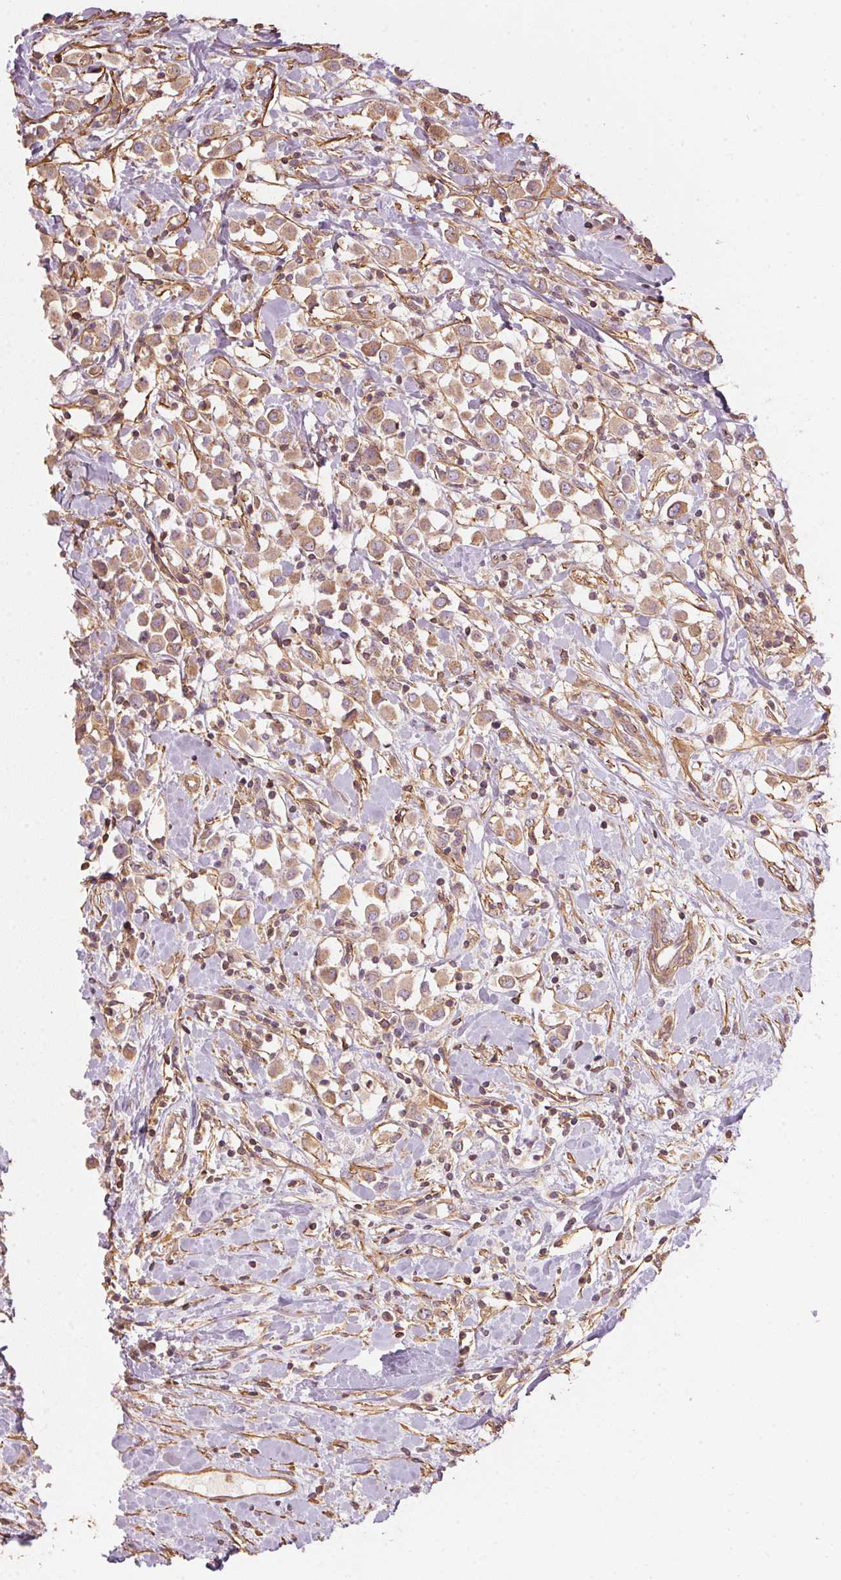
{"staining": {"intensity": "weak", "quantity": ">75%", "location": "cytoplasmic/membranous"}, "tissue": "breast cancer", "cell_type": "Tumor cells", "image_type": "cancer", "snomed": [{"axis": "morphology", "description": "Duct carcinoma"}, {"axis": "topography", "description": "Breast"}], "caption": "Human breast cancer (intraductal carcinoma) stained for a protein (brown) displays weak cytoplasmic/membranous positive positivity in about >75% of tumor cells.", "gene": "QDPR", "patient": {"sex": "female", "age": 61}}